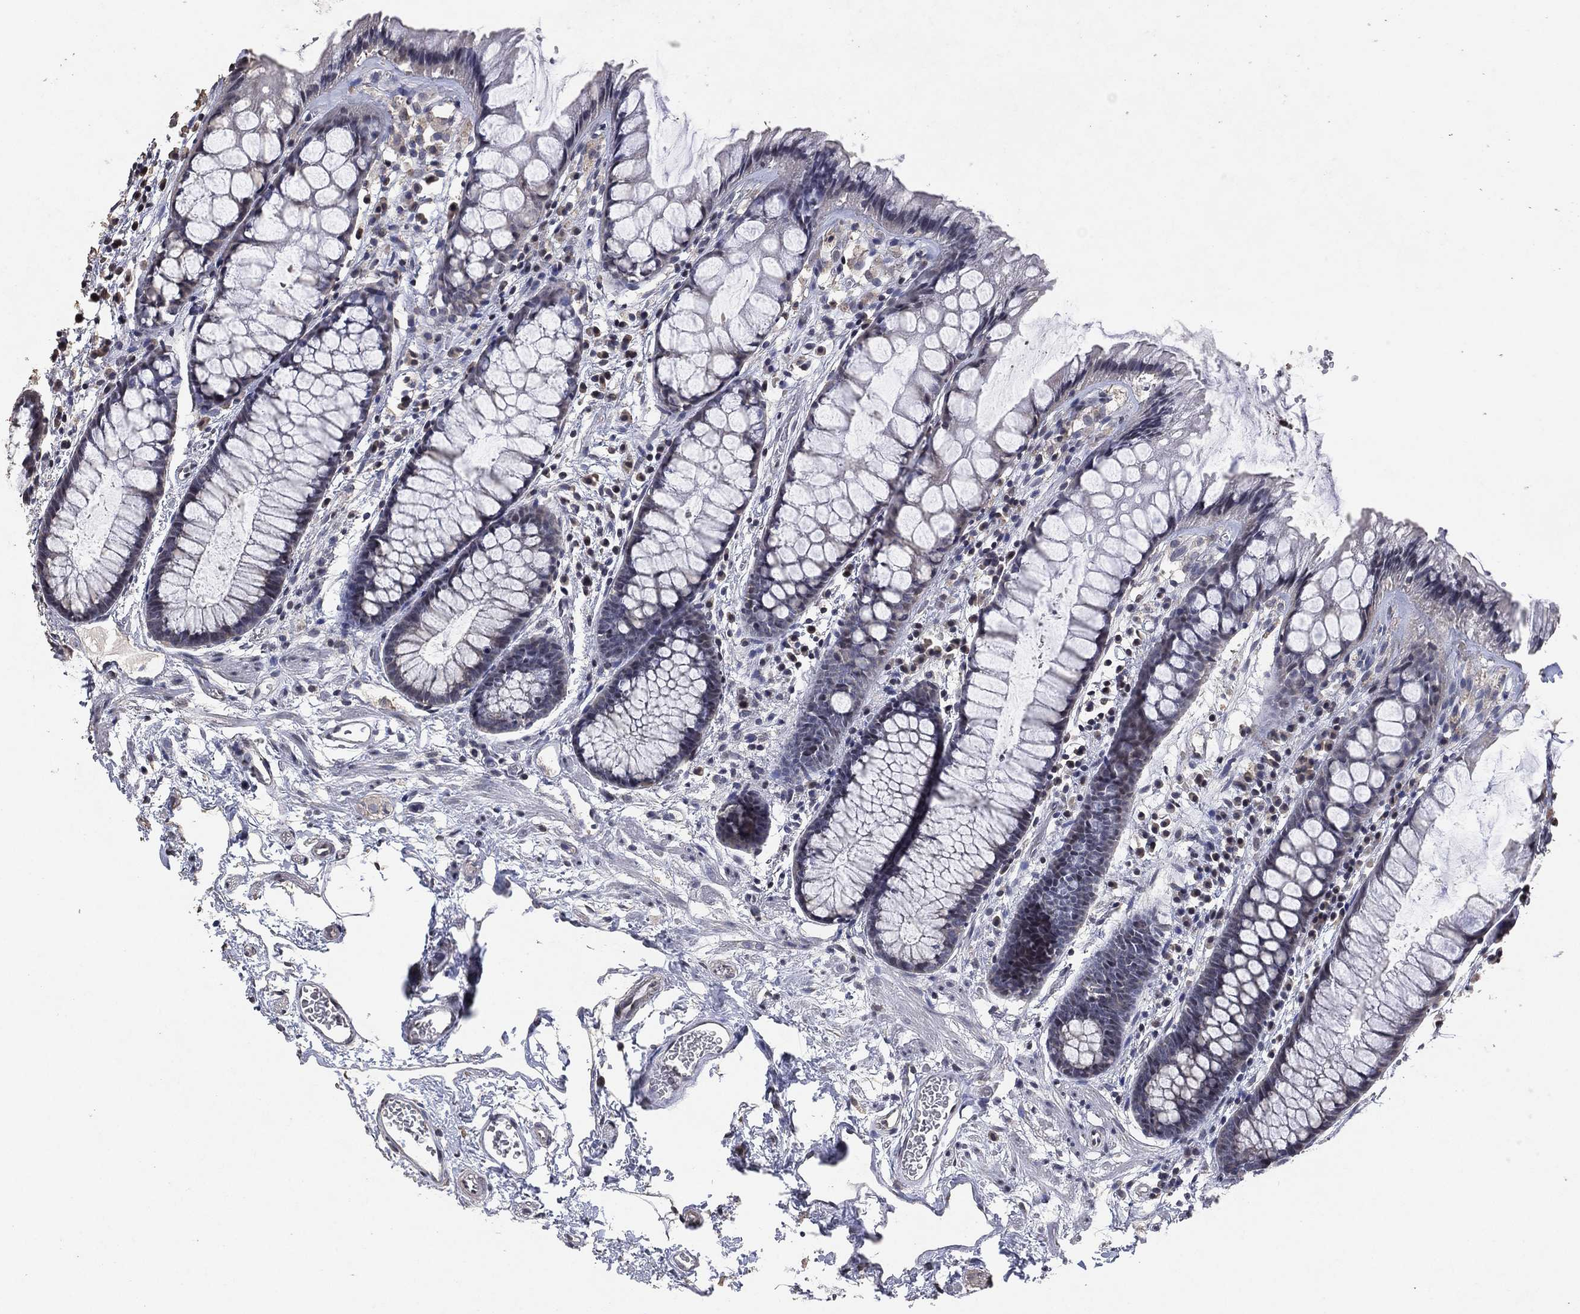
{"staining": {"intensity": "negative", "quantity": "none", "location": "none"}, "tissue": "rectum", "cell_type": "Glandular cells", "image_type": "normal", "snomed": [{"axis": "morphology", "description": "Normal tissue, NOS"}, {"axis": "topography", "description": "Rectum"}], "caption": "Immunohistochemistry micrograph of normal rectum: human rectum stained with DAB shows no significant protein positivity in glandular cells.", "gene": "ADPRHL1", "patient": {"sex": "female", "age": 62}}